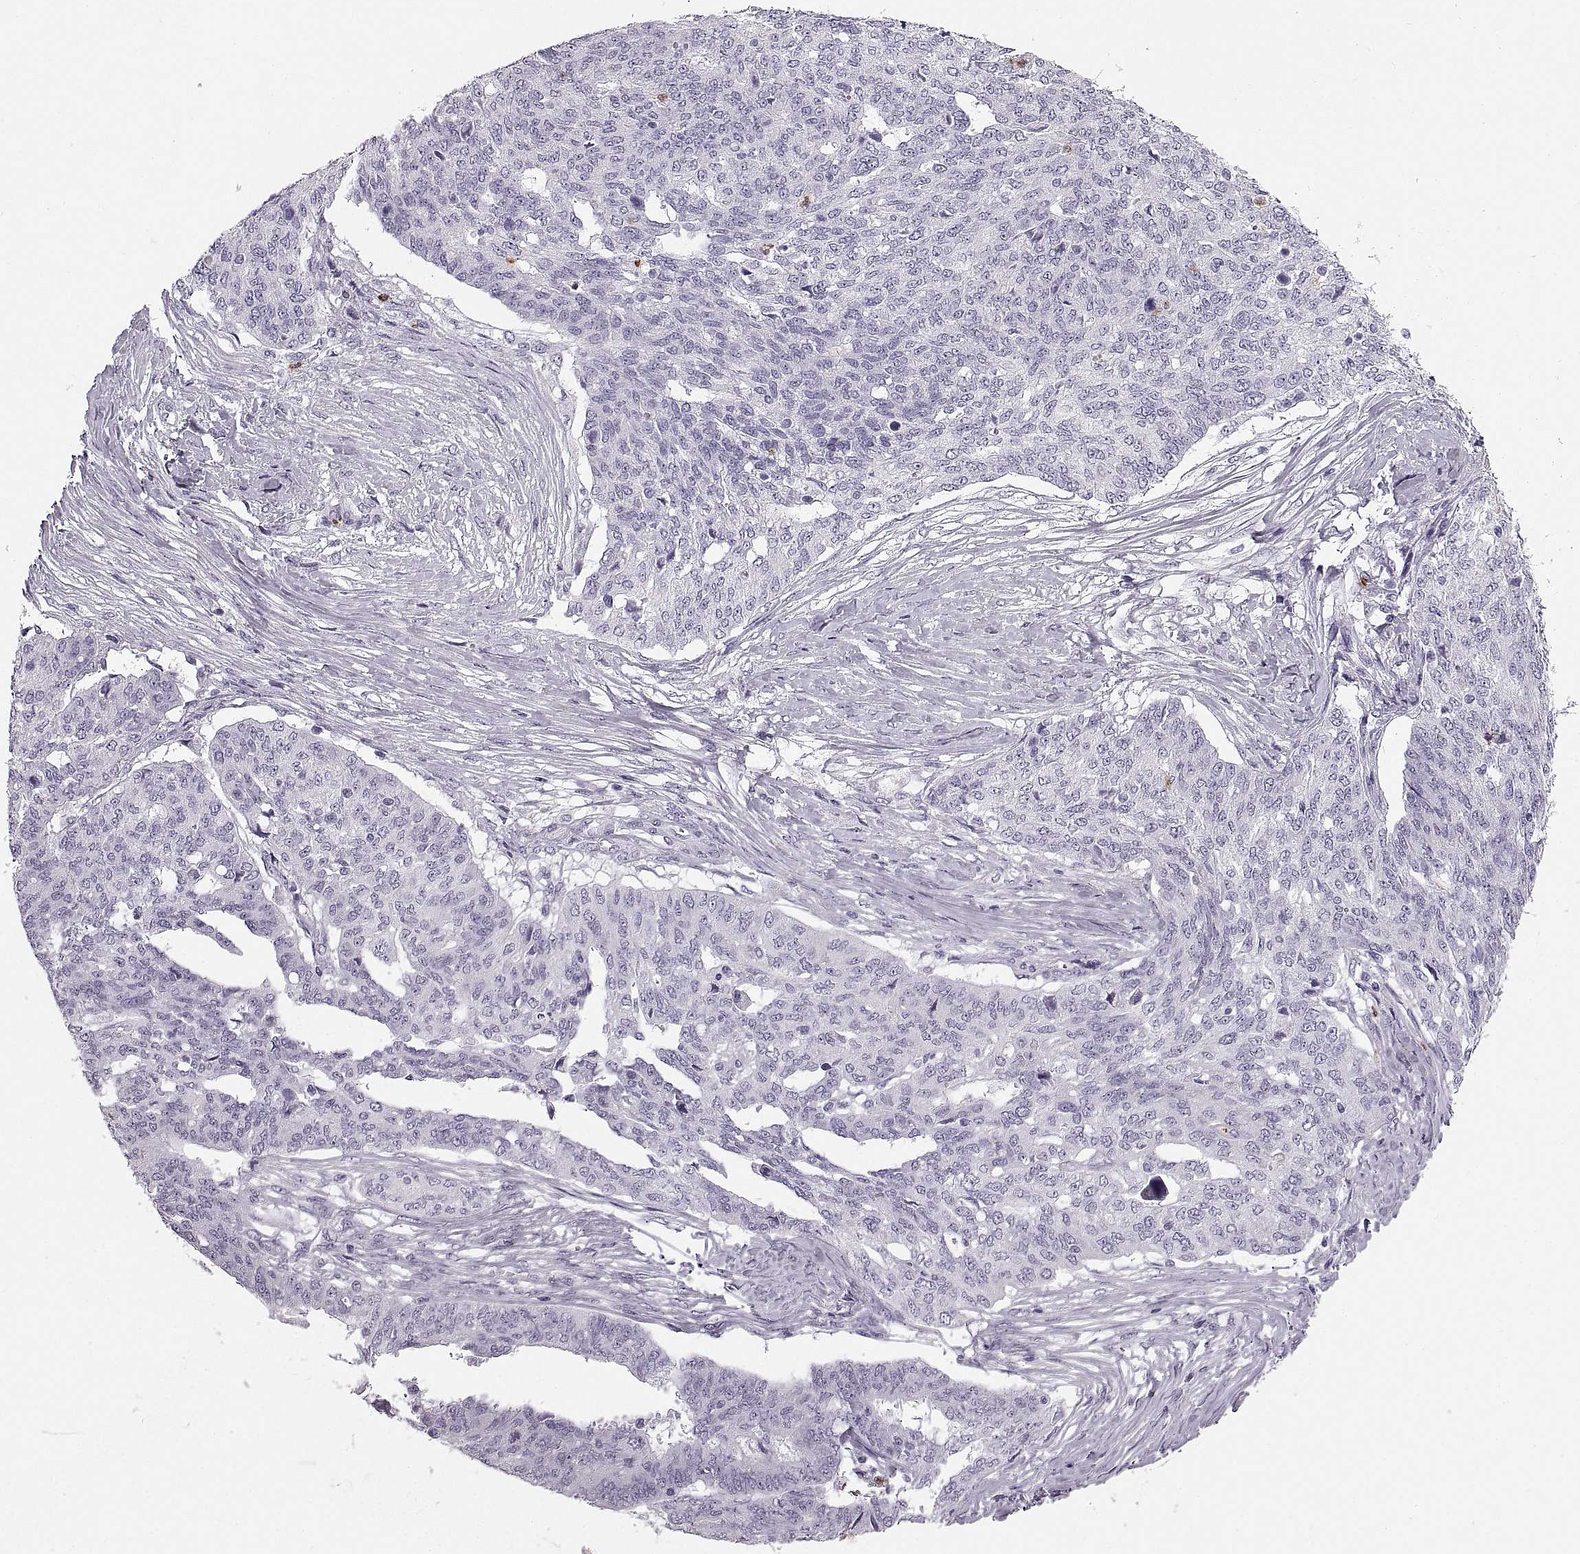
{"staining": {"intensity": "negative", "quantity": "none", "location": "none"}, "tissue": "ovarian cancer", "cell_type": "Tumor cells", "image_type": "cancer", "snomed": [{"axis": "morphology", "description": "Cystadenocarcinoma, serous, NOS"}, {"axis": "topography", "description": "Ovary"}], "caption": "A histopathology image of ovarian cancer (serous cystadenocarcinoma) stained for a protein demonstrates no brown staining in tumor cells.", "gene": "MILR1", "patient": {"sex": "female", "age": 67}}